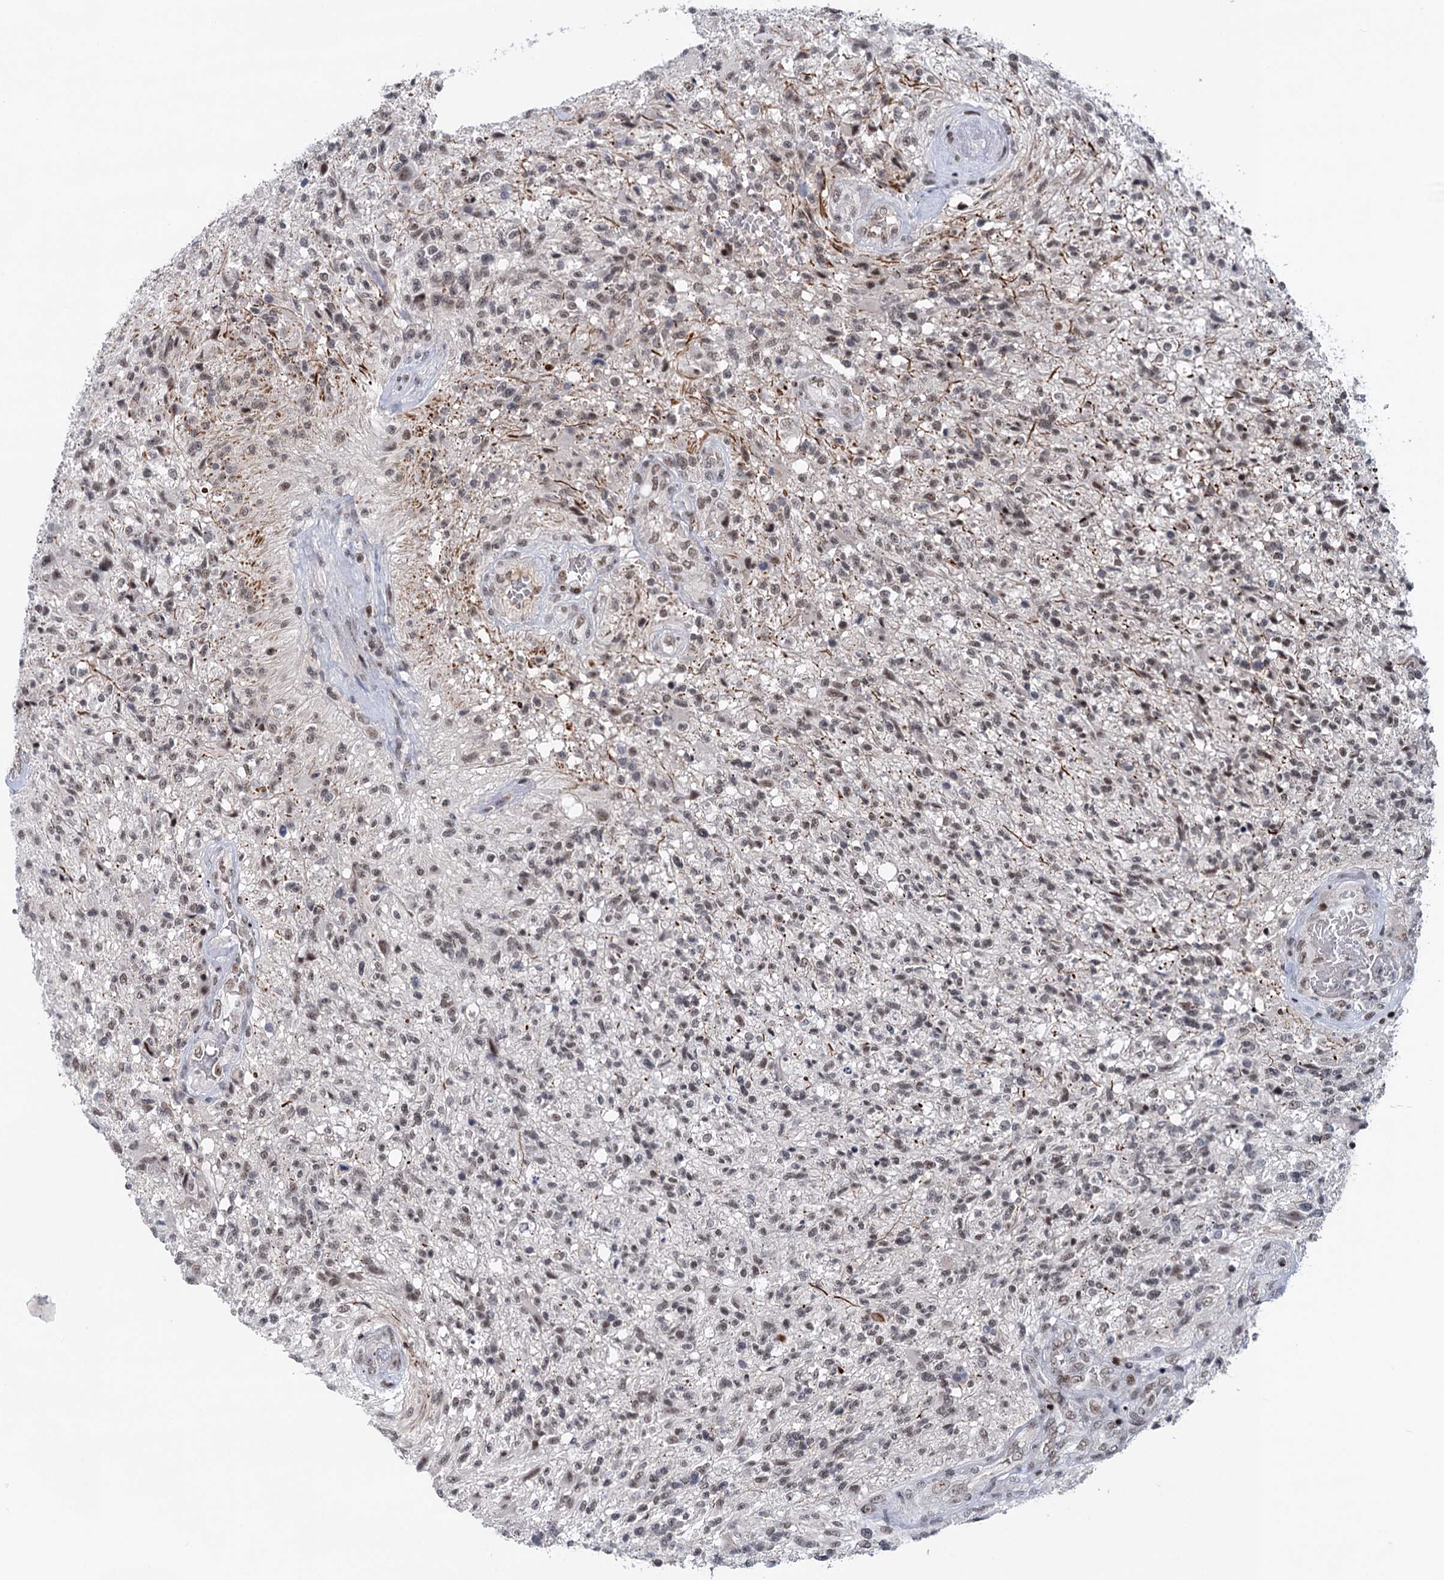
{"staining": {"intensity": "weak", "quantity": "<25%", "location": "nuclear"}, "tissue": "glioma", "cell_type": "Tumor cells", "image_type": "cancer", "snomed": [{"axis": "morphology", "description": "Glioma, malignant, High grade"}, {"axis": "topography", "description": "Brain"}], "caption": "Tumor cells show no significant protein positivity in high-grade glioma (malignant). The staining was performed using DAB (3,3'-diaminobenzidine) to visualize the protein expression in brown, while the nuclei were stained in blue with hematoxylin (Magnification: 20x).", "gene": "ZCCHC10", "patient": {"sex": "male", "age": 56}}